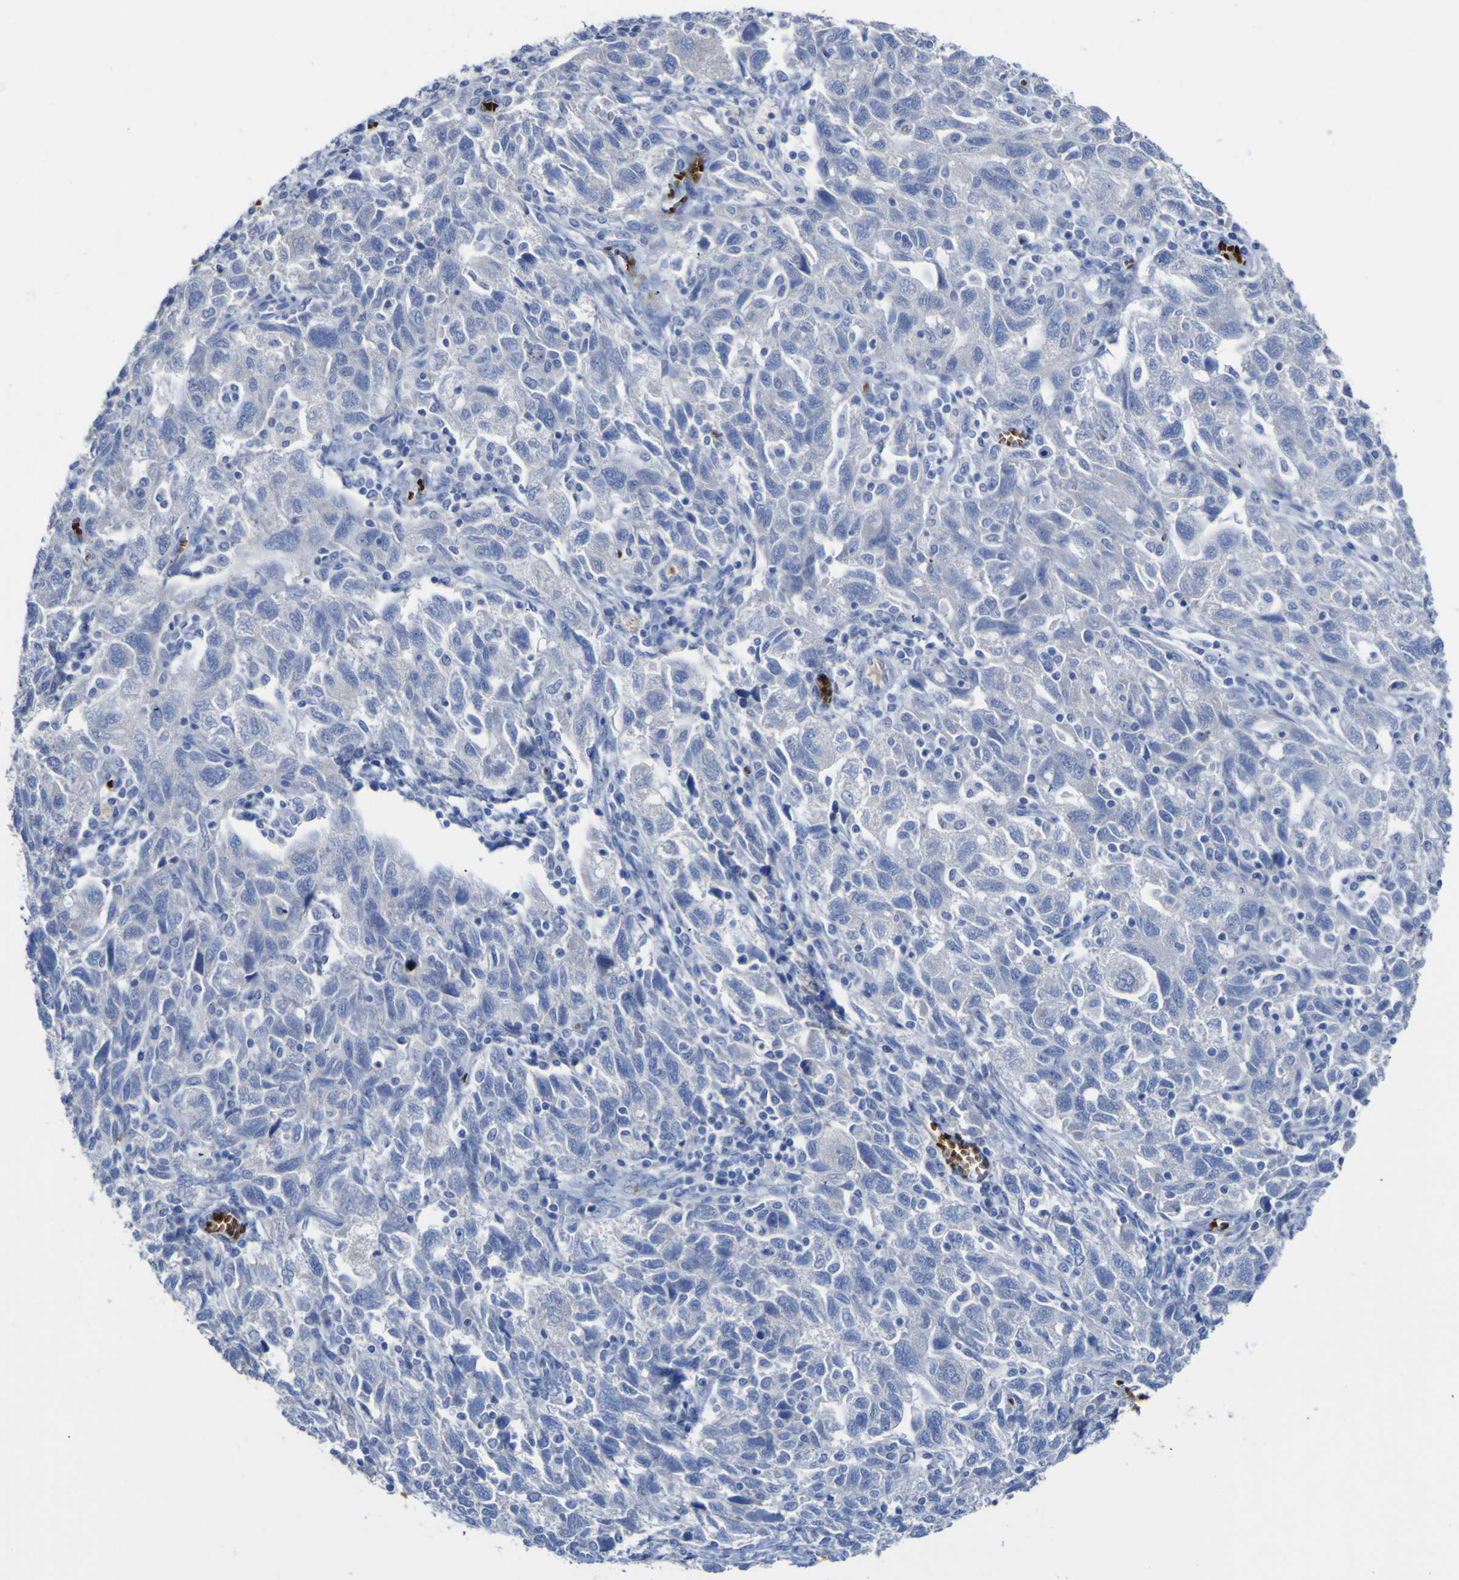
{"staining": {"intensity": "negative", "quantity": "none", "location": "none"}, "tissue": "ovarian cancer", "cell_type": "Tumor cells", "image_type": "cancer", "snomed": [{"axis": "morphology", "description": "Carcinoma, NOS"}, {"axis": "morphology", "description": "Cystadenocarcinoma, serous, NOS"}, {"axis": "topography", "description": "Ovary"}], "caption": "Ovarian cancer (carcinoma) was stained to show a protein in brown. There is no significant staining in tumor cells.", "gene": "GCM1", "patient": {"sex": "female", "age": 69}}